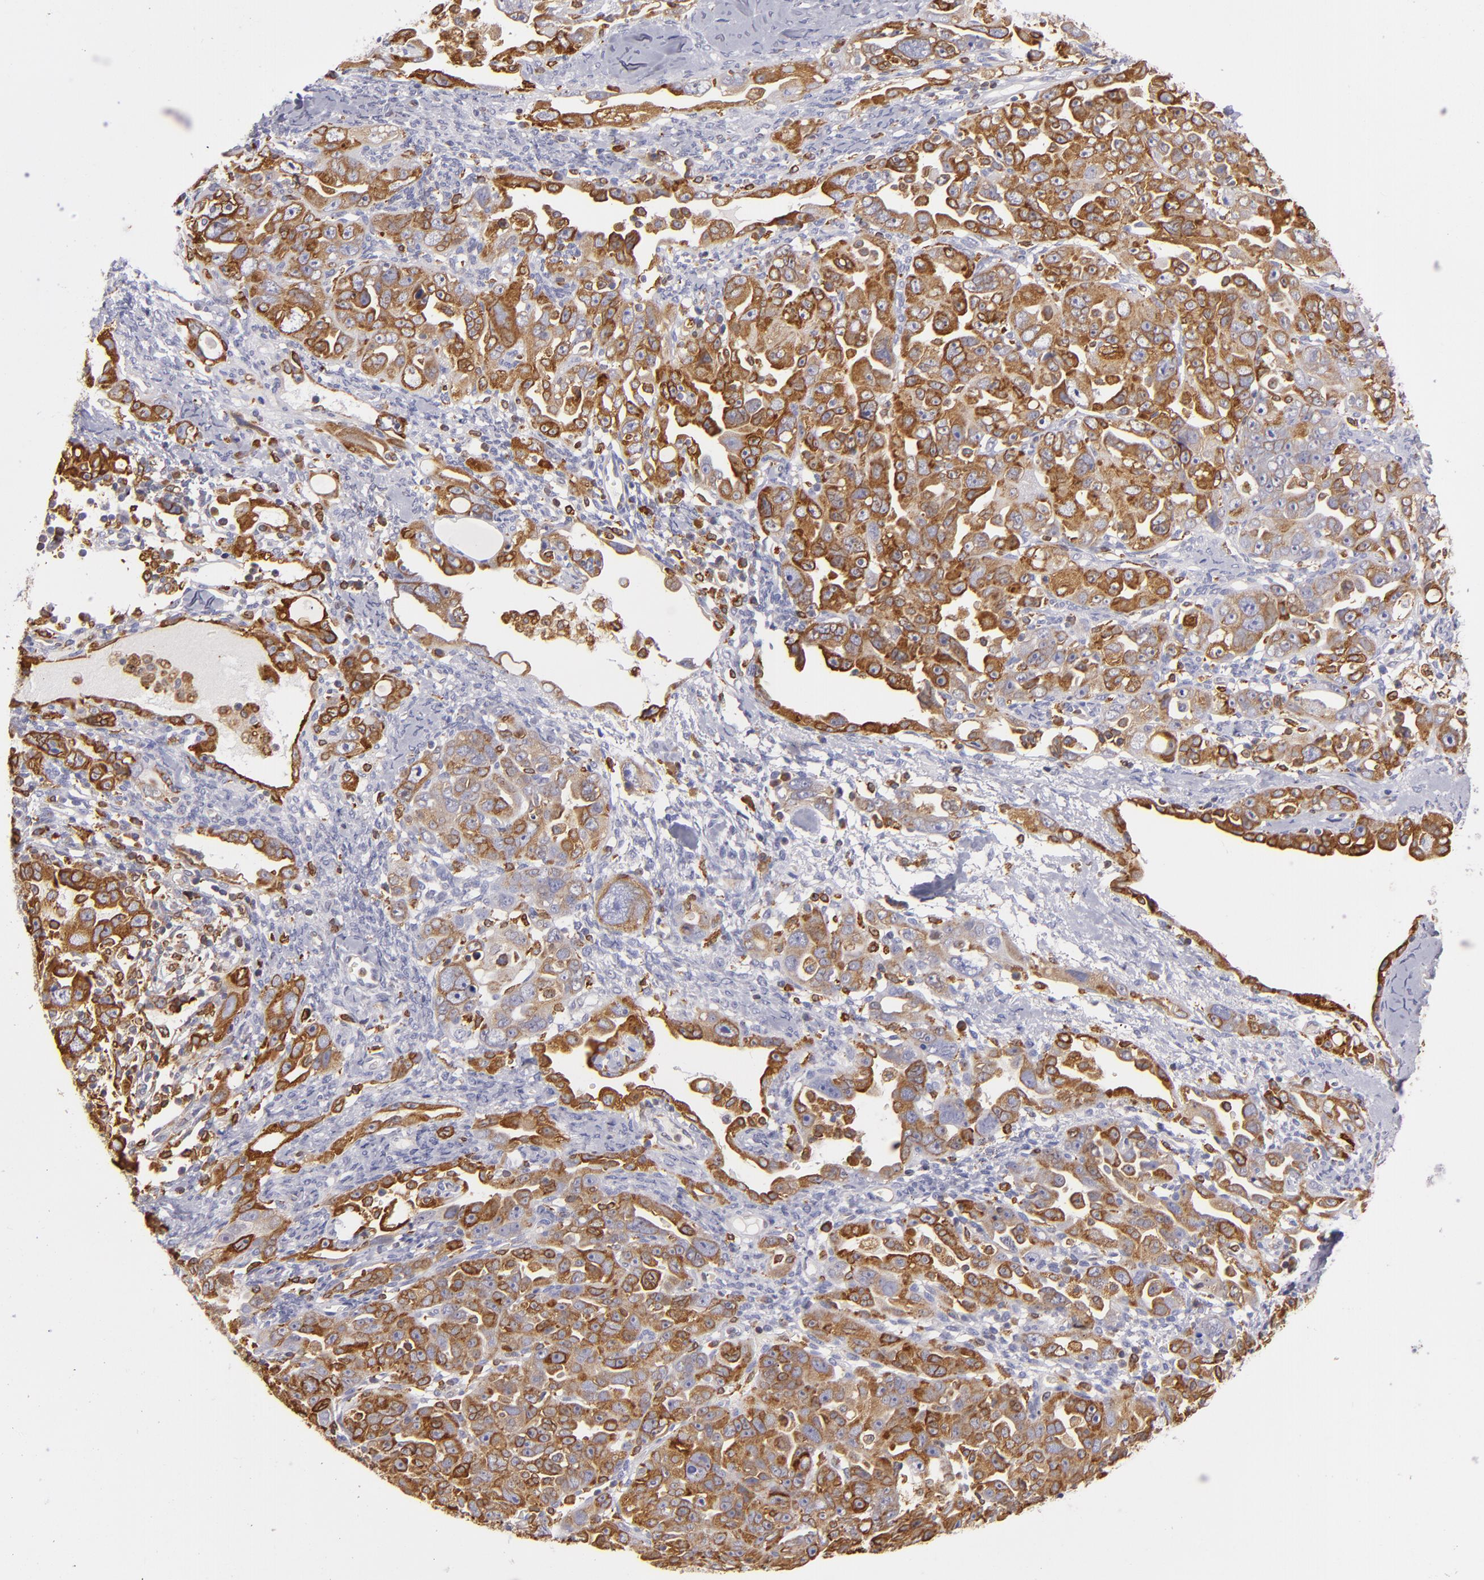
{"staining": {"intensity": "strong", "quantity": ">75%", "location": "cytoplasmic/membranous"}, "tissue": "ovarian cancer", "cell_type": "Tumor cells", "image_type": "cancer", "snomed": [{"axis": "morphology", "description": "Cystadenocarcinoma, serous, NOS"}, {"axis": "topography", "description": "Ovary"}], "caption": "Protein analysis of ovarian serous cystadenocarcinoma tissue displays strong cytoplasmic/membranous expression in about >75% of tumor cells.", "gene": "CD74", "patient": {"sex": "female", "age": 66}}